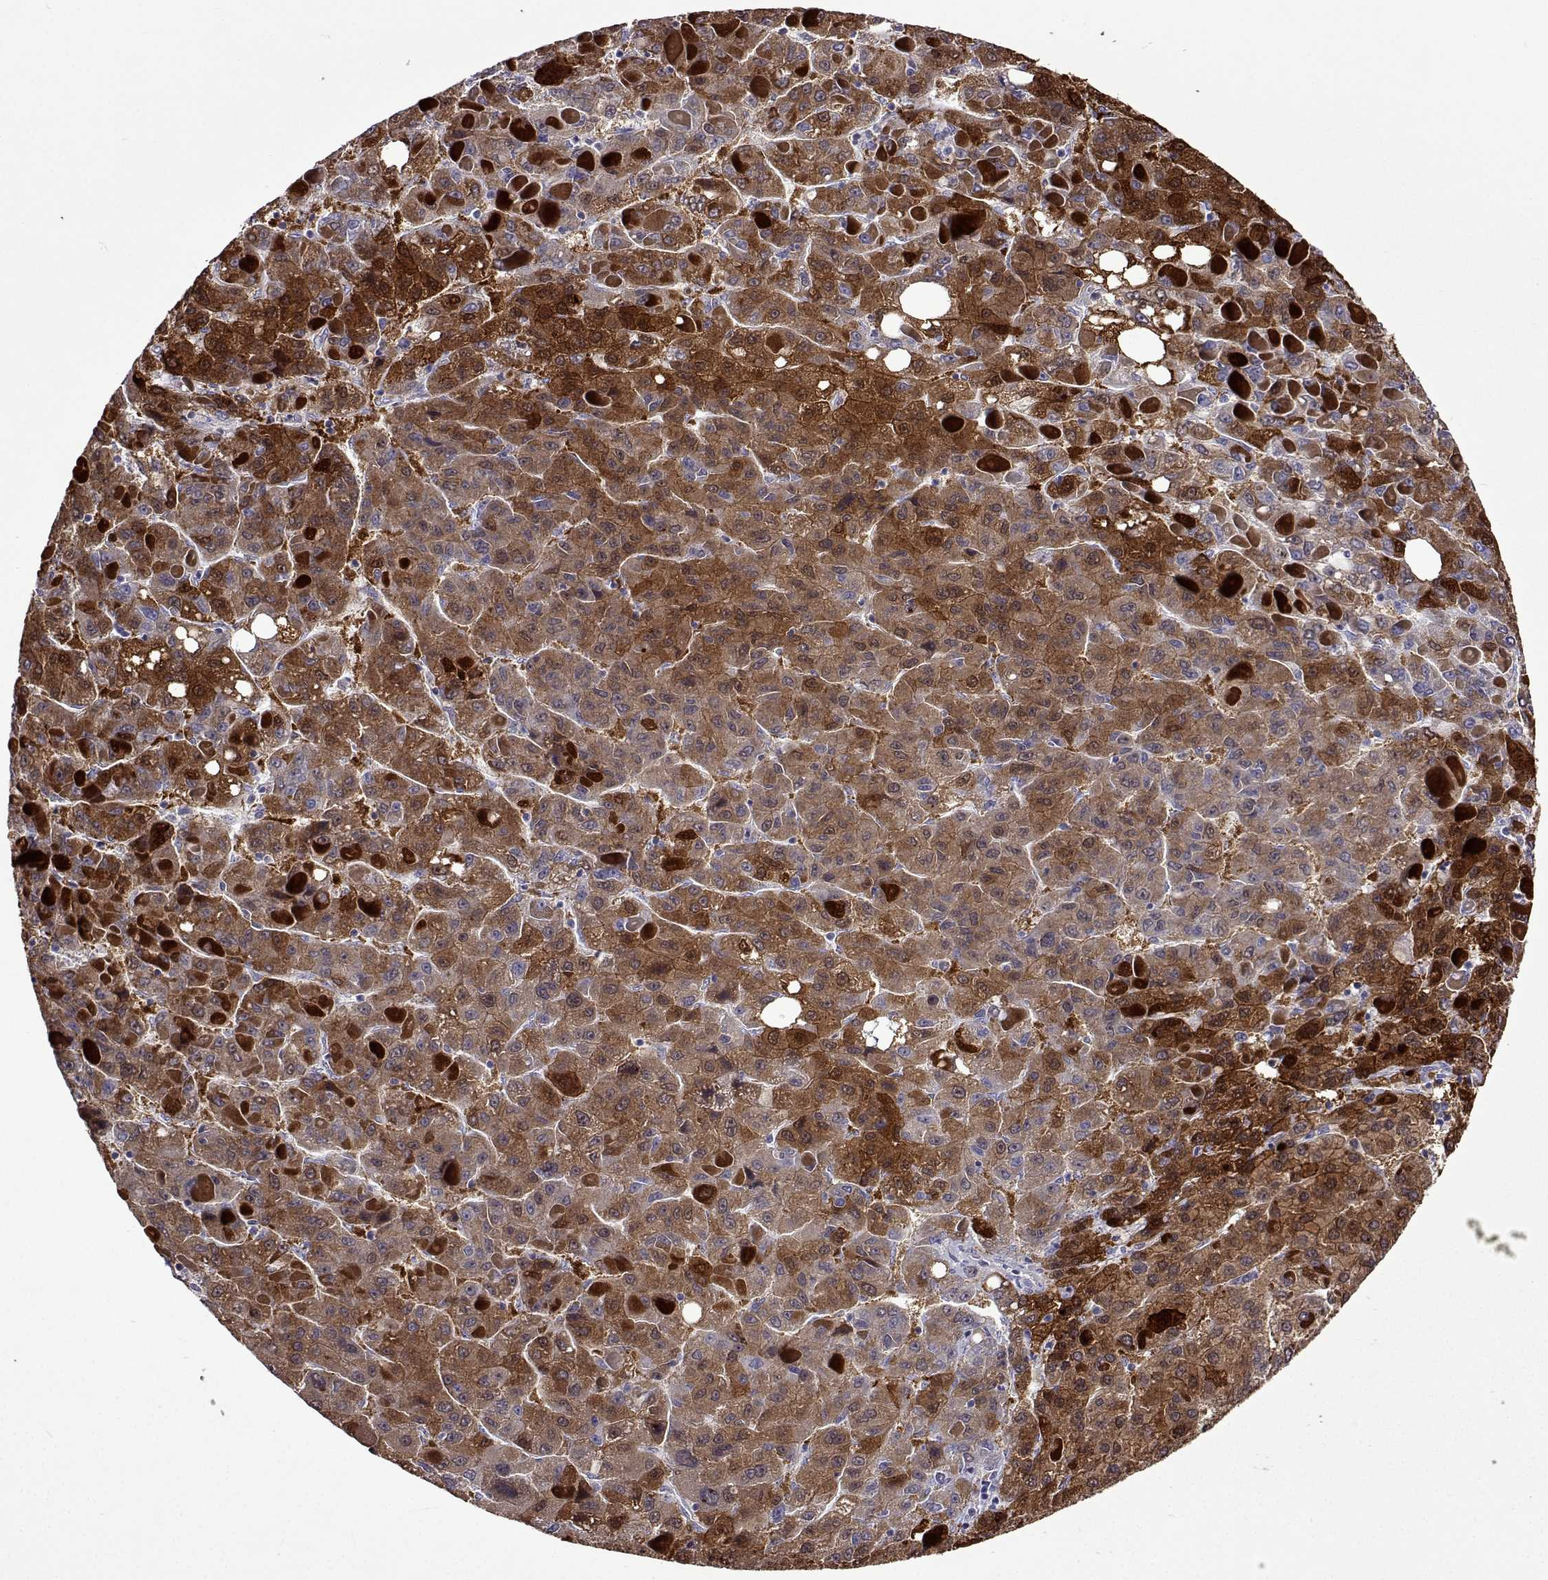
{"staining": {"intensity": "moderate", "quantity": ">75%", "location": "cytoplasmic/membranous"}, "tissue": "liver cancer", "cell_type": "Tumor cells", "image_type": "cancer", "snomed": [{"axis": "morphology", "description": "Carcinoma, Hepatocellular, NOS"}, {"axis": "topography", "description": "Liver"}], "caption": "Immunohistochemistry (IHC) staining of liver cancer (hepatocellular carcinoma), which exhibits medium levels of moderate cytoplasmic/membranous positivity in approximately >75% of tumor cells indicating moderate cytoplasmic/membranous protein staining. The staining was performed using DAB (brown) for protein detection and nuclei were counterstained in hematoxylin (blue).", "gene": "SULT2A1", "patient": {"sex": "female", "age": 82}}